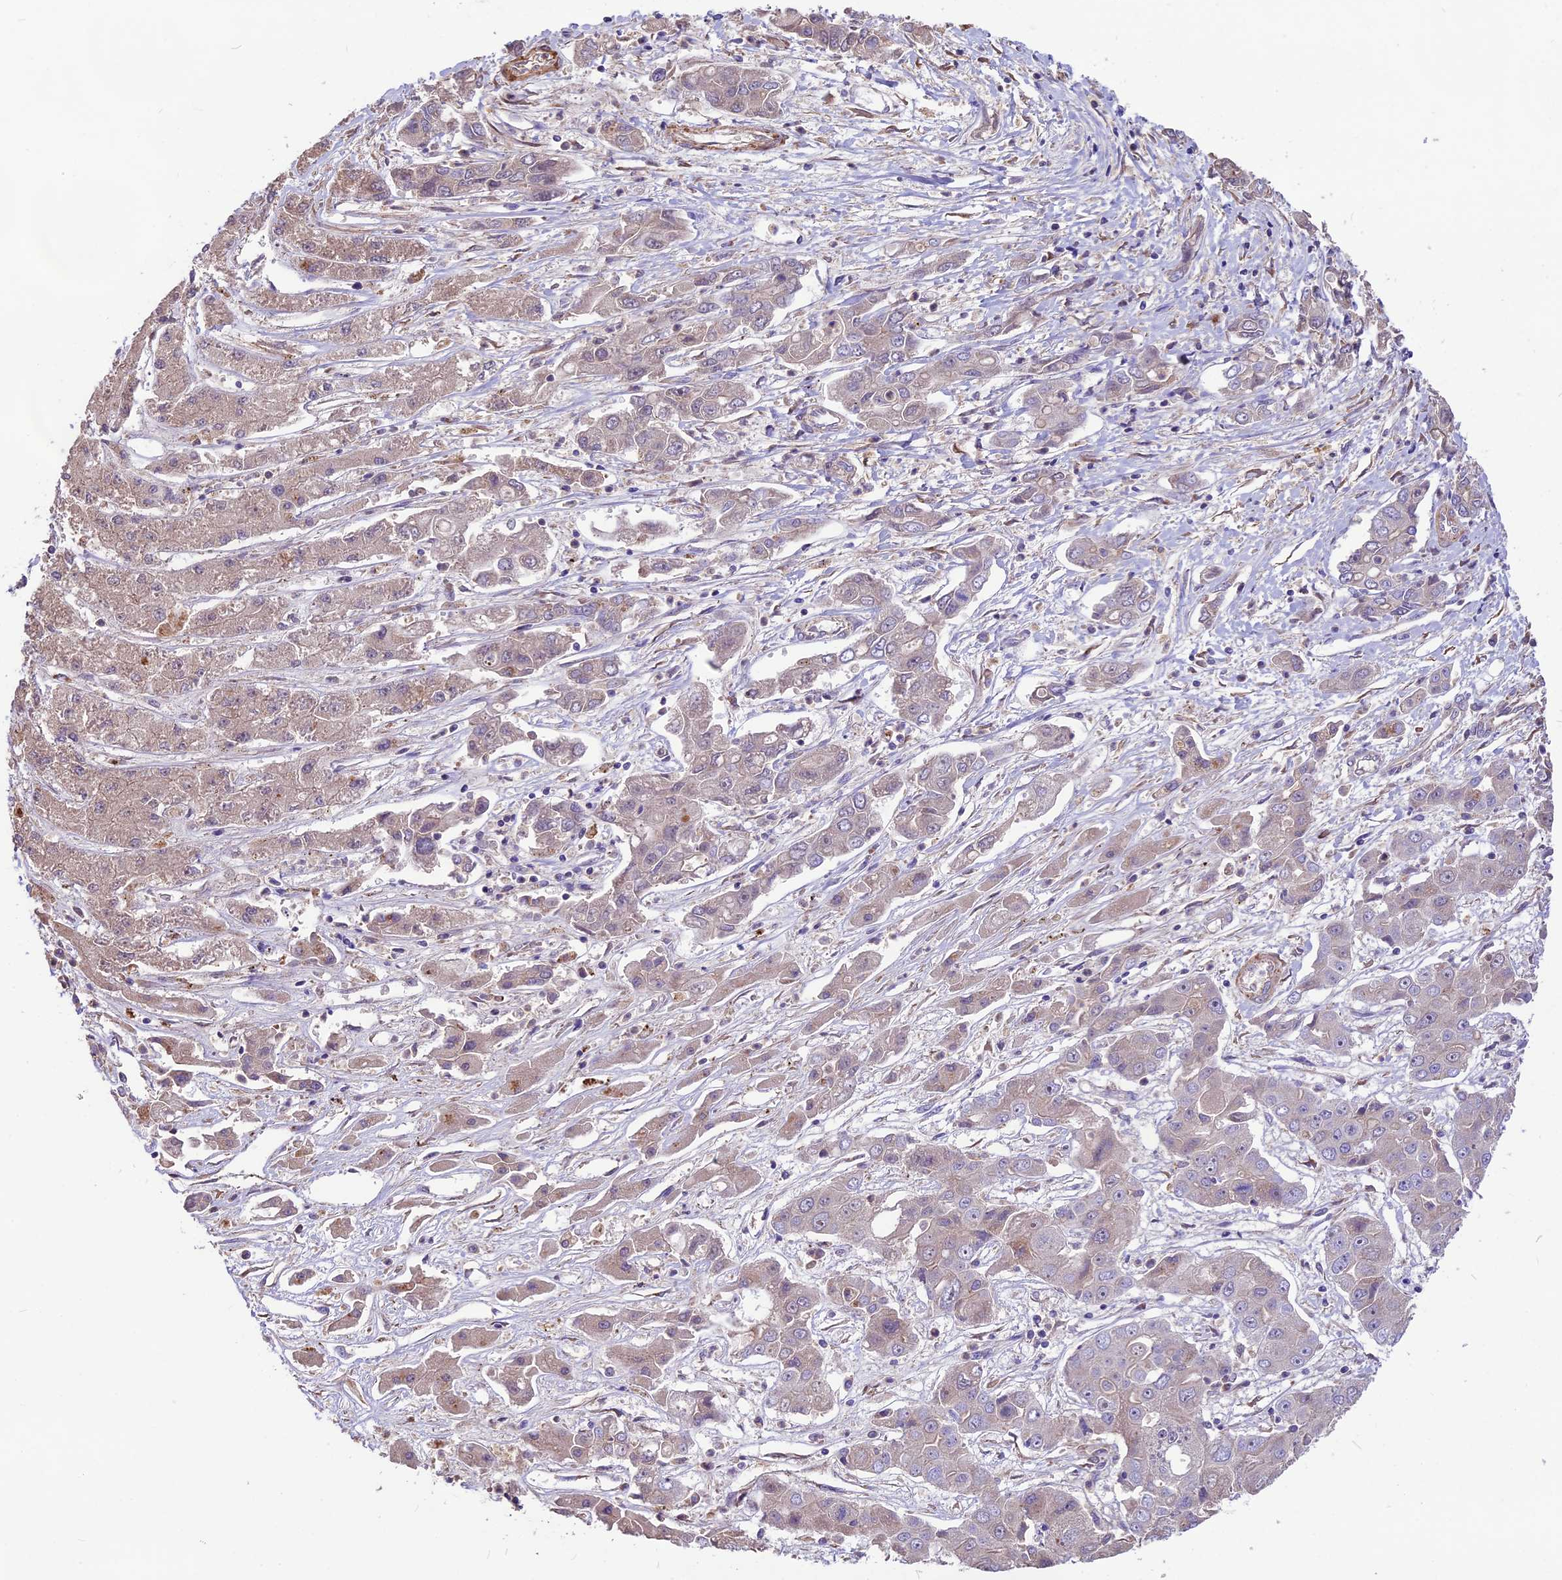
{"staining": {"intensity": "weak", "quantity": "<25%", "location": "cytoplasmic/membranous"}, "tissue": "liver cancer", "cell_type": "Tumor cells", "image_type": "cancer", "snomed": [{"axis": "morphology", "description": "Cholangiocarcinoma"}, {"axis": "topography", "description": "Liver"}], "caption": "This is an immunohistochemistry image of liver cancer (cholangiocarcinoma). There is no positivity in tumor cells.", "gene": "ANO3", "patient": {"sex": "male", "age": 67}}